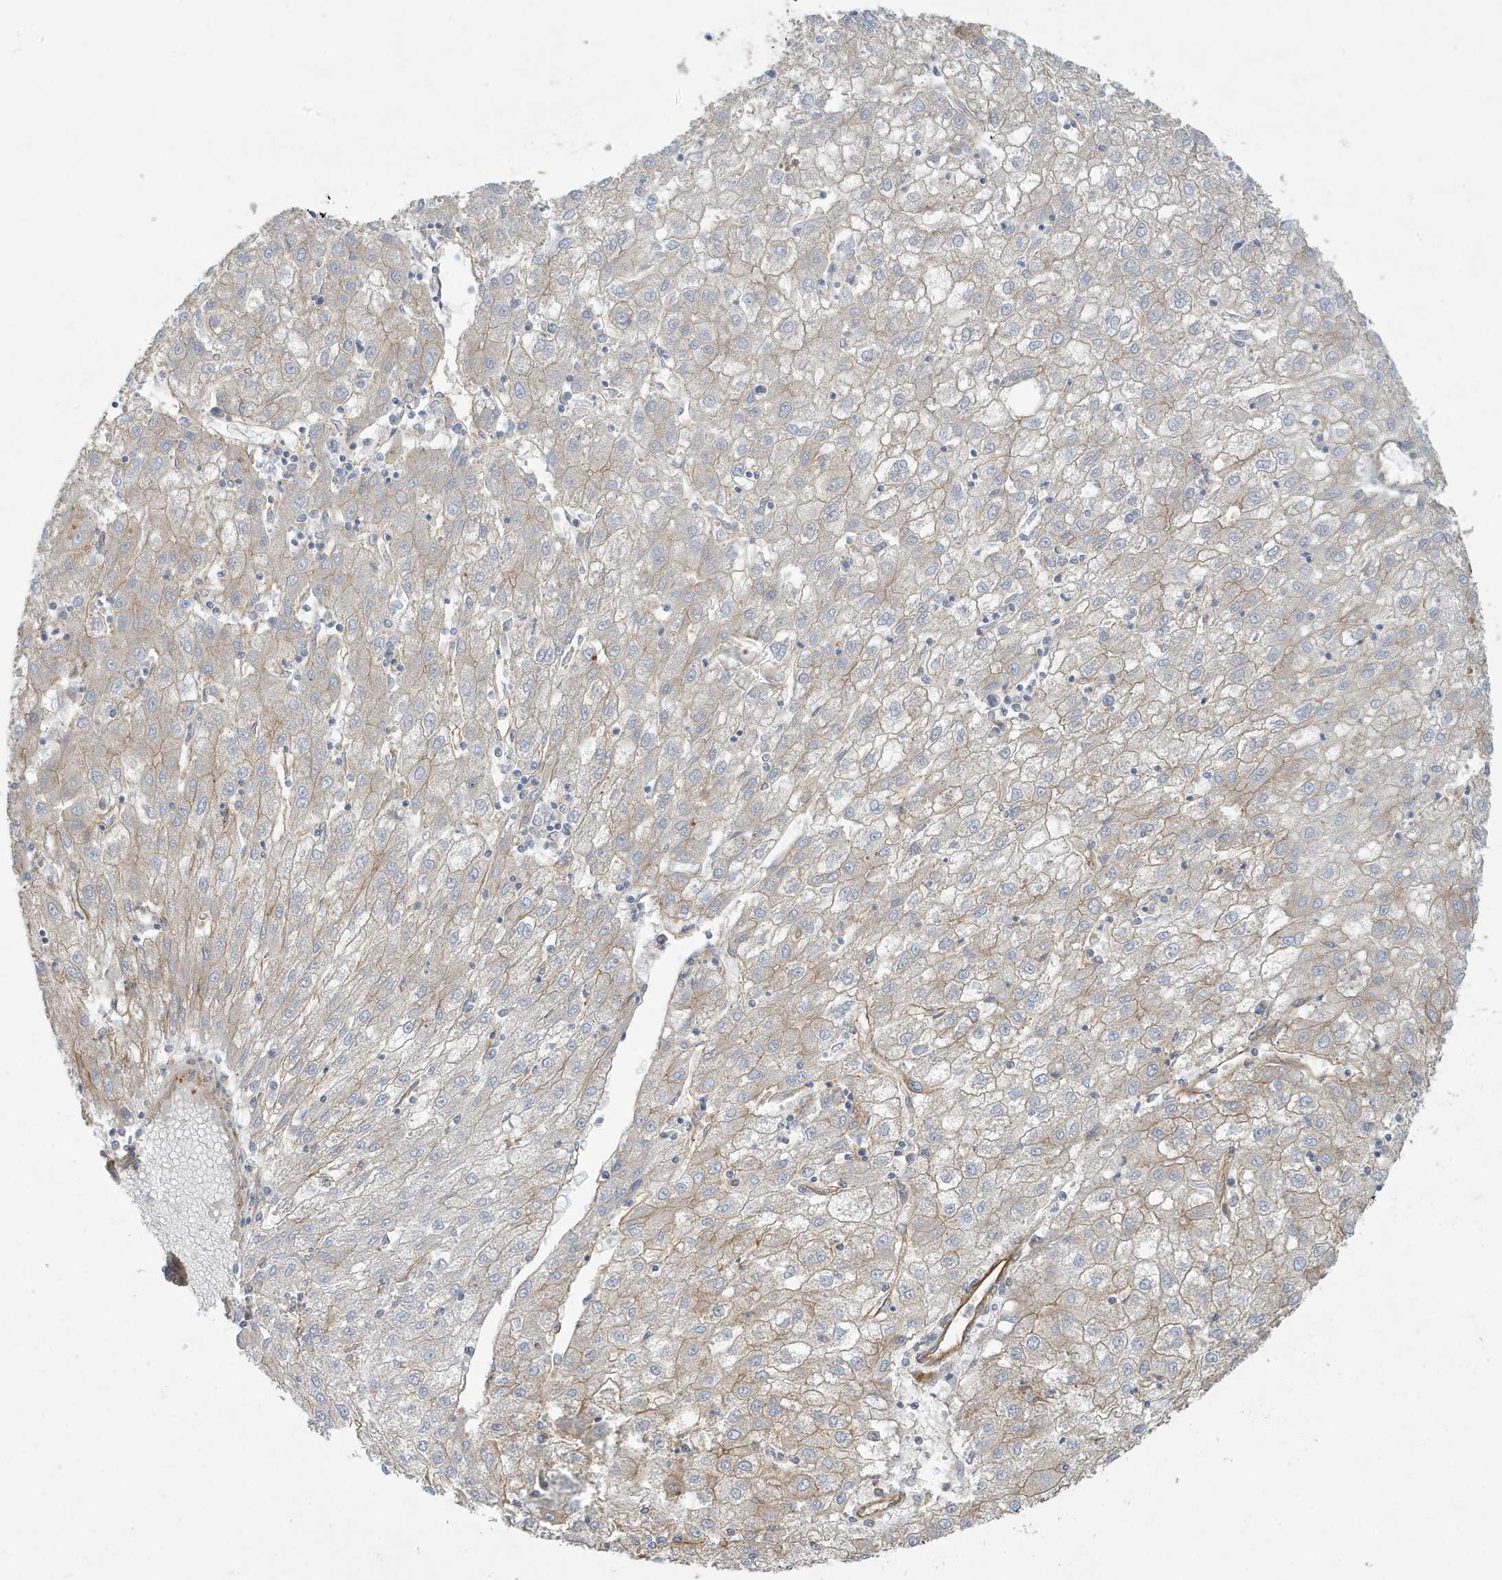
{"staining": {"intensity": "weak", "quantity": "25%-75%", "location": "cytoplasmic/membranous"}, "tissue": "liver cancer", "cell_type": "Tumor cells", "image_type": "cancer", "snomed": [{"axis": "morphology", "description": "Carcinoma, Hepatocellular, NOS"}, {"axis": "topography", "description": "Liver"}], "caption": "Human hepatocellular carcinoma (liver) stained with a protein marker reveals weak staining in tumor cells.", "gene": "ATP23", "patient": {"sex": "male", "age": 72}}